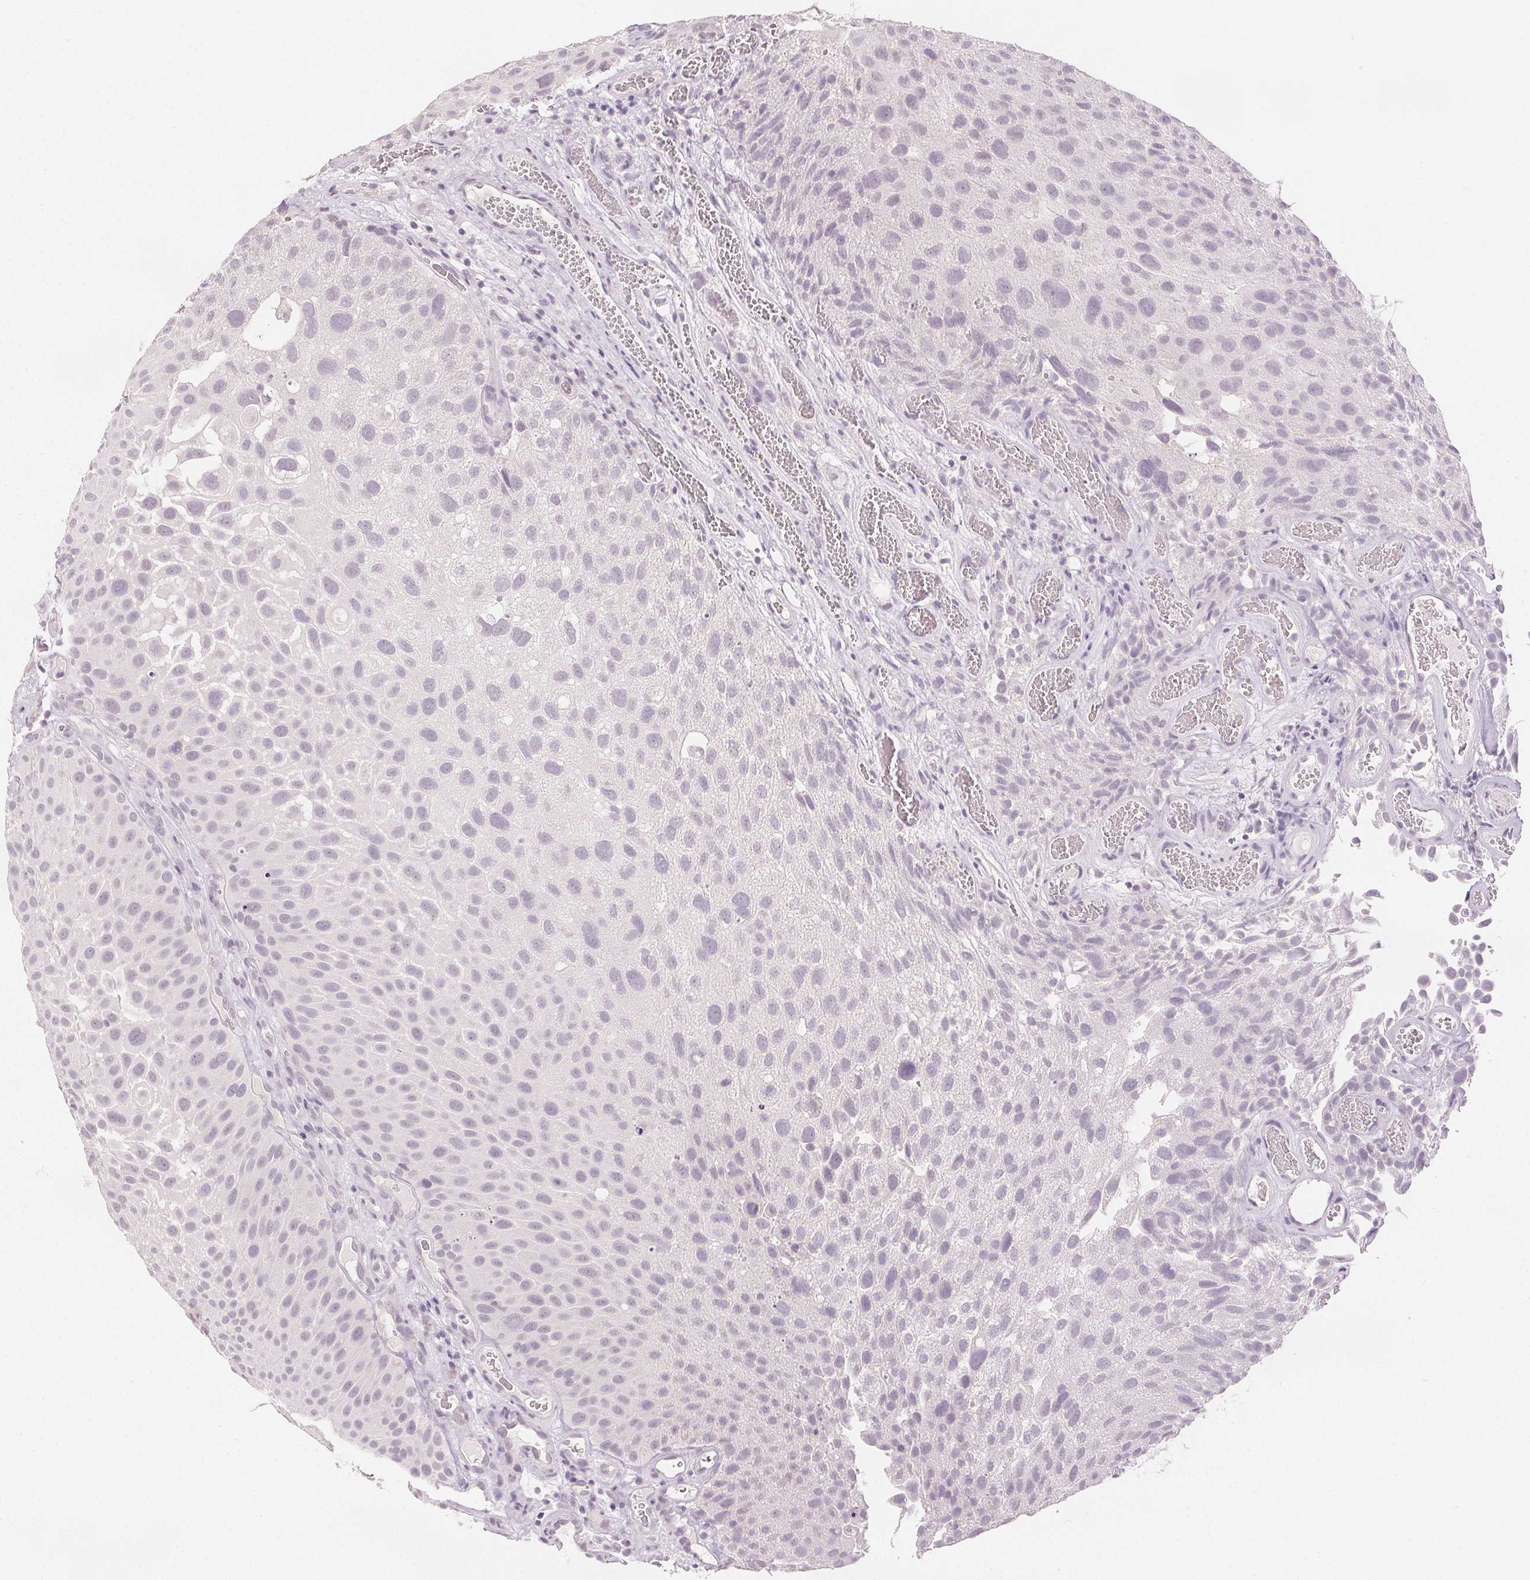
{"staining": {"intensity": "negative", "quantity": "none", "location": "none"}, "tissue": "urothelial cancer", "cell_type": "Tumor cells", "image_type": "cancer", "snomed": [{"axis": "morphology", "description": "Urothelial carcinoma, Low grade"}, {"axis": "topography", "description": "Urinary bladder"}], "caption": "Protein analysis of low-grade urothelial carcinoma exhibits no significant positivity in tumor cells. (Stains: DAB immunohistochemistry with hematoxylin counter stain, Microscopy: brightfield microscopy at high magnification).", "gene": "SCGN", "patient": {"sex": "male", "age": 72}}